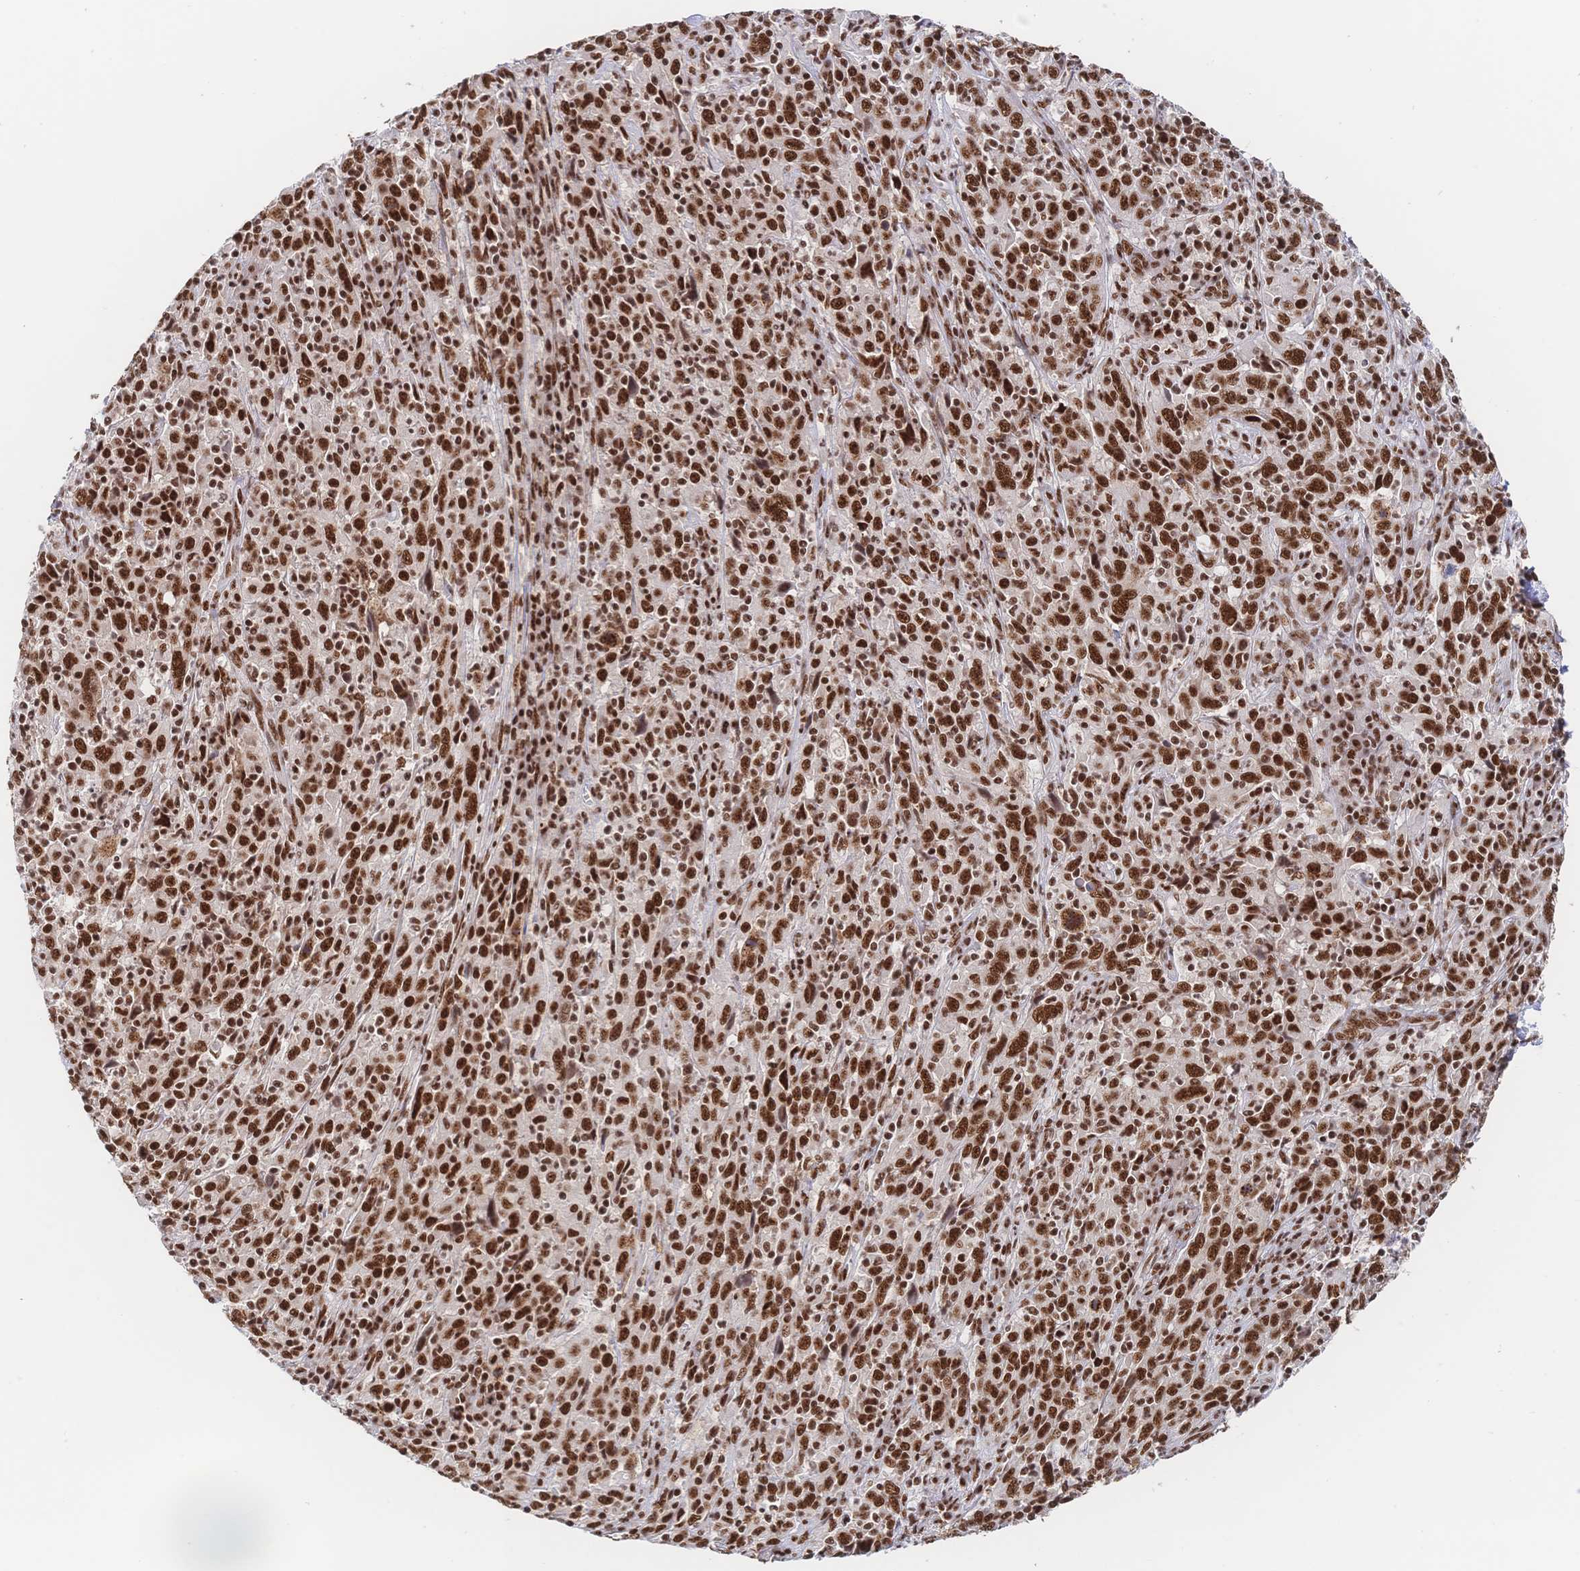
{"staining": {"intensity": "strong", "quantity": ">75%", "location": "nuclear"}, "tissue": "cervical cancer", "cell_type": "Tumor cells", "image_type": "cancer", "snomed": [{"axis": "morphology", "description": "Squamous cell carcinoma, NOS"}, {"axis": "topography", "description": "Cervix"}], "caption": "Cervical cancer (squamous cell carcinoma) stained for a protein exhibits strong nuclear positivity in tumor cells. The staining was performed using DAB (3,3'-diaminobenzidine) to visualize the protein expression in brown, while the nuclei were stained in blue with hematoxylin (Magnification: 20x).", "gene": "SRSF1", "patient": {"sex": "female", "age": 46}}